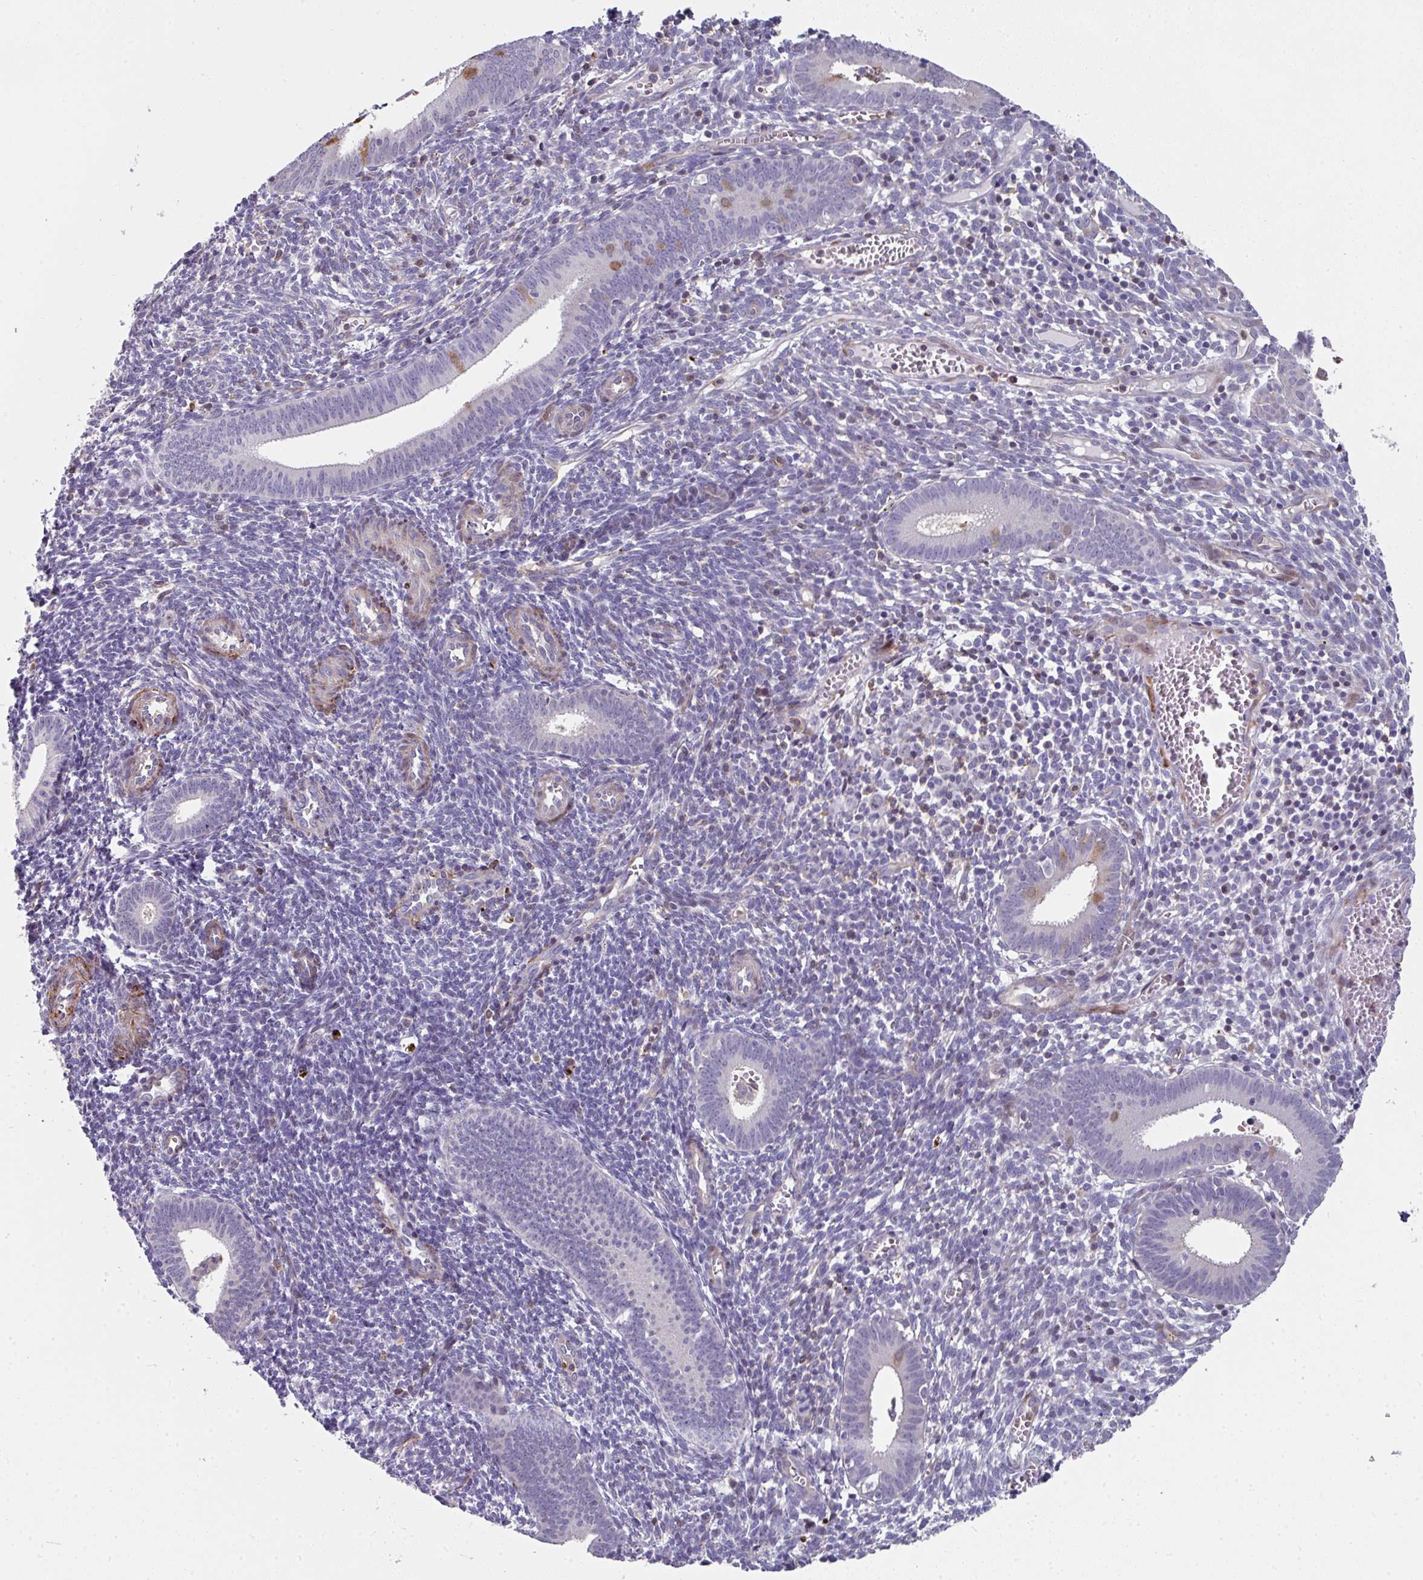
{"staining": {"intensity": "negative", "quantity": "none", "location": "none"}, "tissue": "endometrium", "cell_type": "Cells in endometrial stroma", "image_type": "normal", "snomed": [{"axis": "morphology", "description": "Normal tissue, NOS"}, {"axis": "topography", "description": "Endometrium"}], "caption": "This is an immunohistochemistry (IHC) micrograph of benign human endometrium. There is no expression in cells in endometrial stroma.", "gene": "BEND5", "patient": {"sex": "female", "age": 41}}